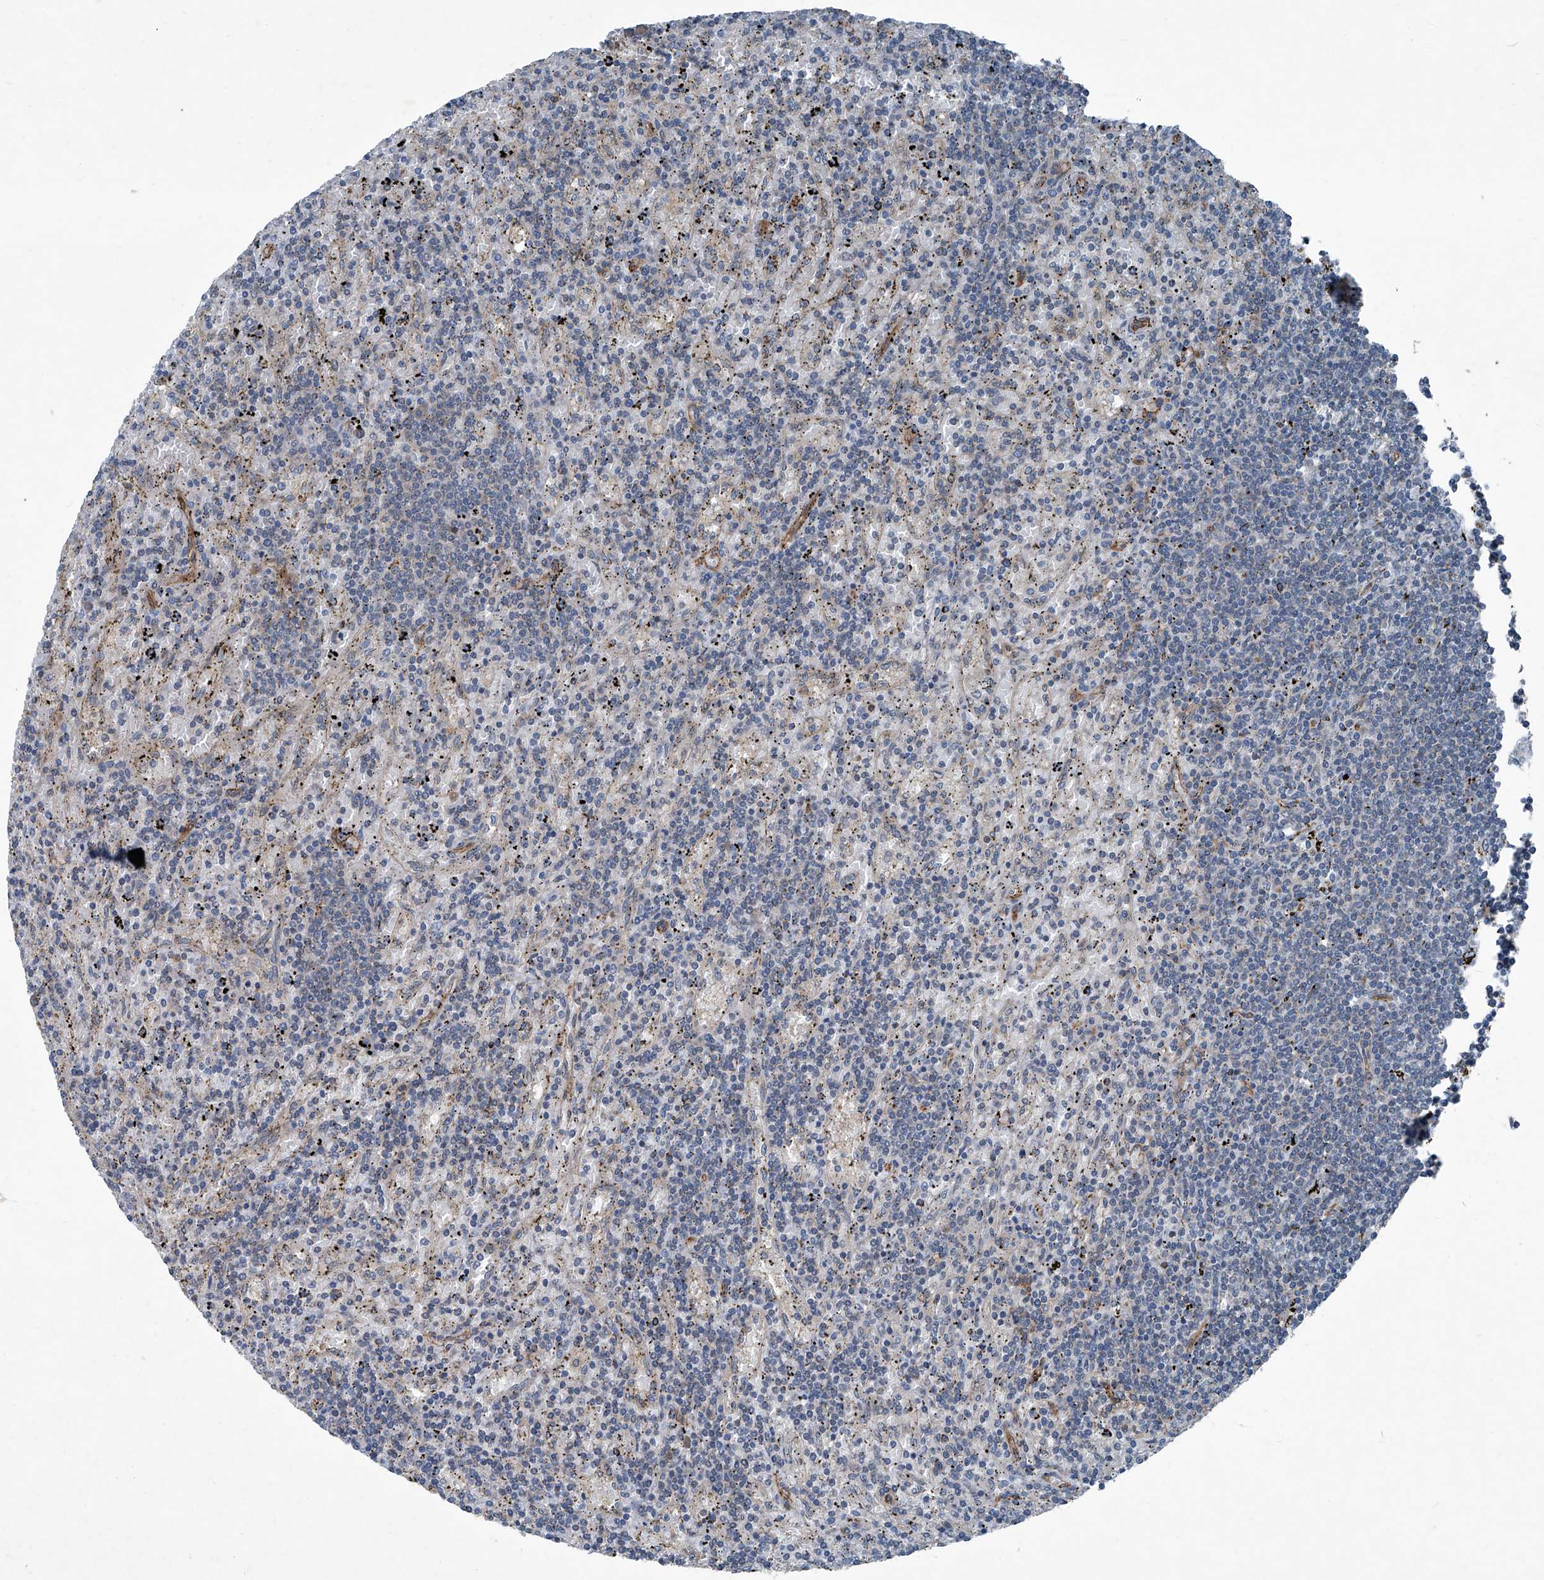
{"staining": {"intensity": "weak", "quantity": "<25%", "location": "cytoplasmic/membranous"}, "tissue": "lymphoma", "cell_type": "Tumor cells", "image_type": "cancer", "snomed": [{"axis": "morphology", "description": "Malignant lymphoma, non-Hodgkin's type, Low grade"}, {"axis": "topography", "description": "Spleen"}], "caption": "The histopathology image reveals no staining of tumor cells in low-grade malignant lymphoma, non-Hodgkin's type.", "gene": "SENP2", "patient": {"sex": "male", "age": 76}}